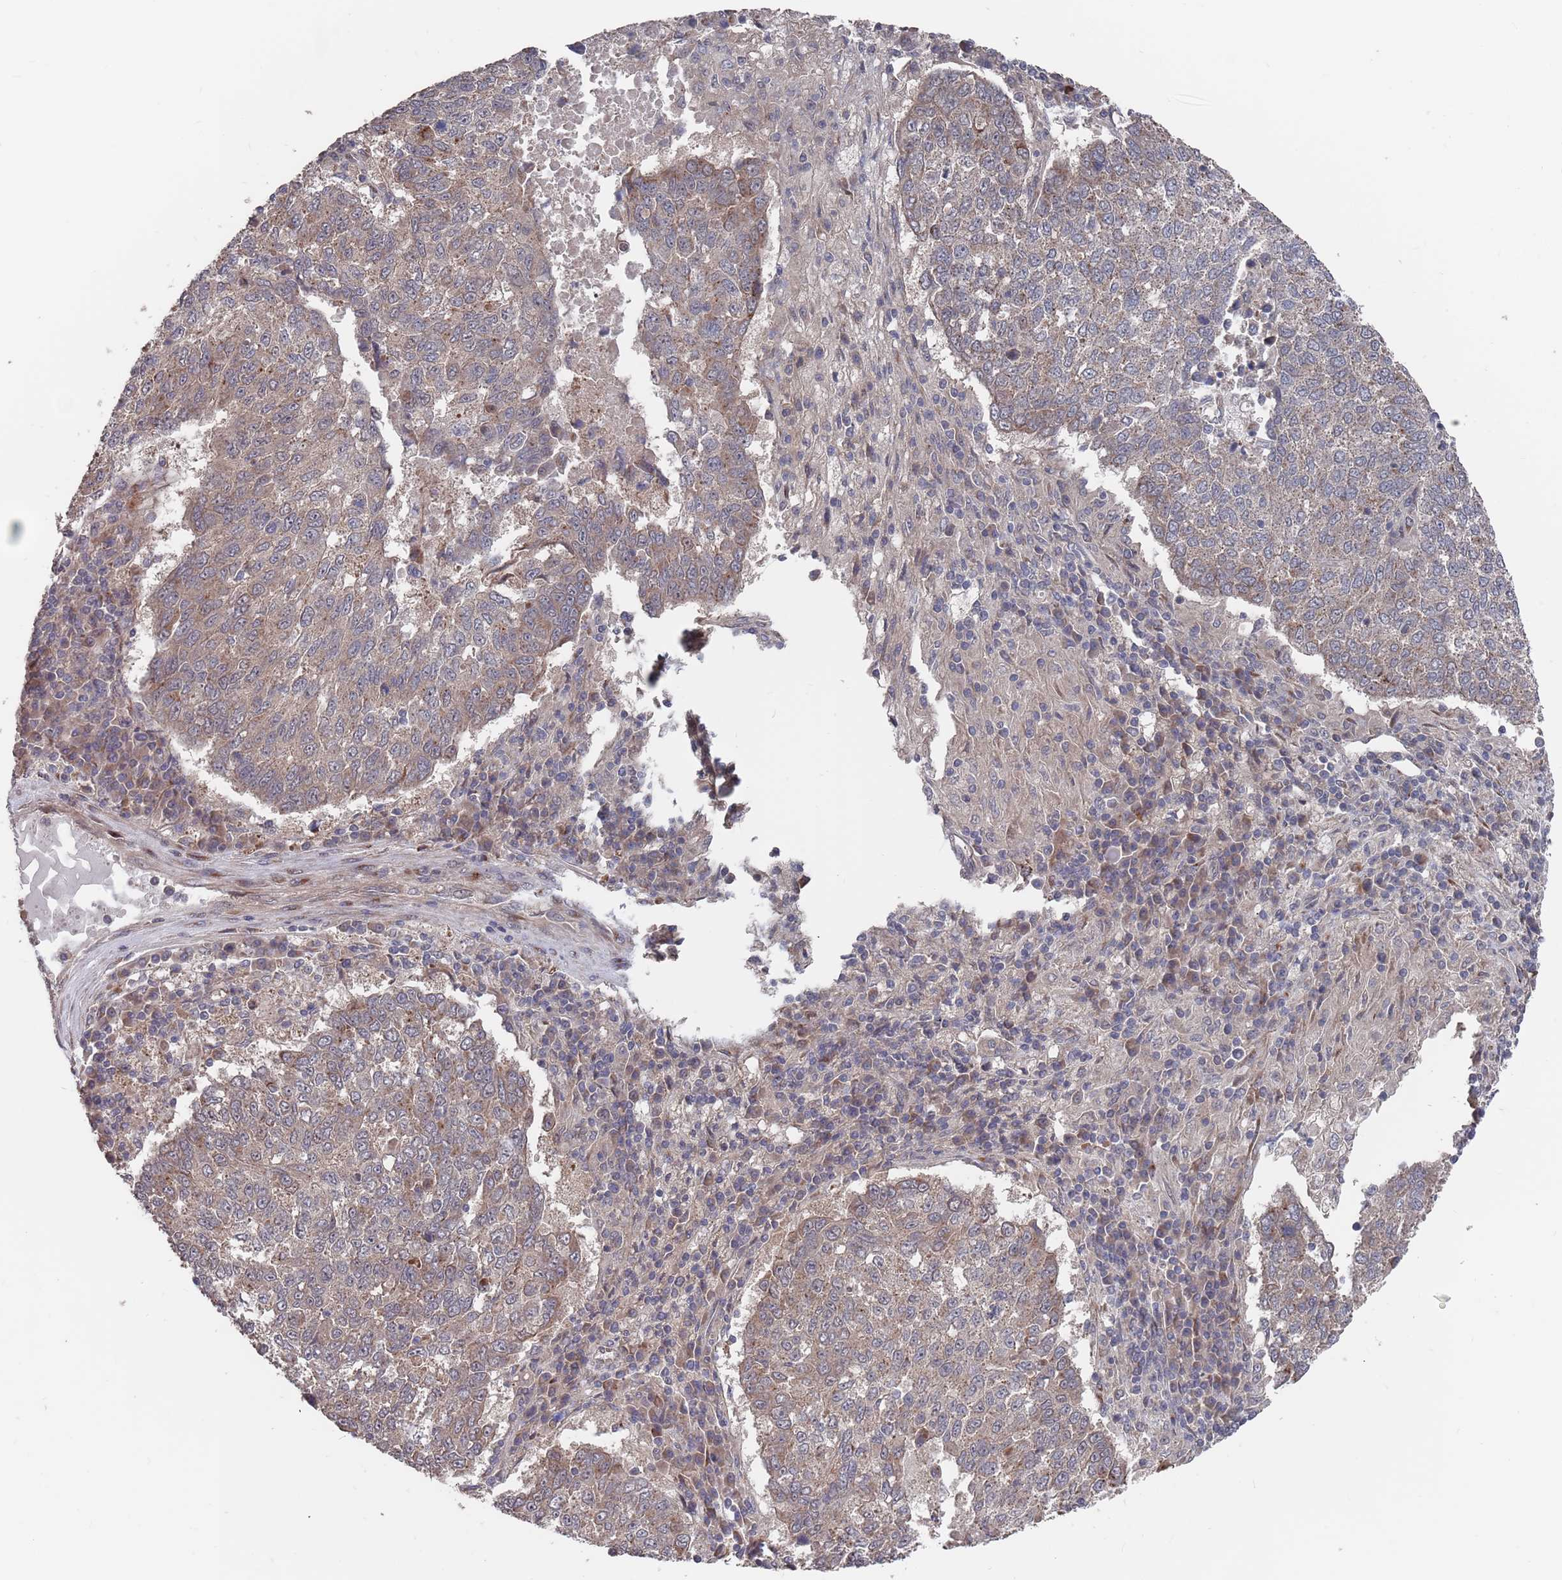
{"staining": {"intensity": "weak", "quantity": ">75%", "location": "cytoplasmic/membranous"}, "tissue": "lung cancer", "cell_type": "Tumor cells", "image_type": "cancer", "snomed": [{"axis": "morphology", "description": "Squamous cell carcinoma, NOS"}, {"axis": "topography", "description": "Lung"}], "caption": "A photomicrograph of lung cancer (squamous cell carcinoma) stained for a protein exhibits weak cytoplasmic/membranous brown staining in tumor cells.", "gene": "UNC45A", "patient": {"sex": "male", "age": 73}}